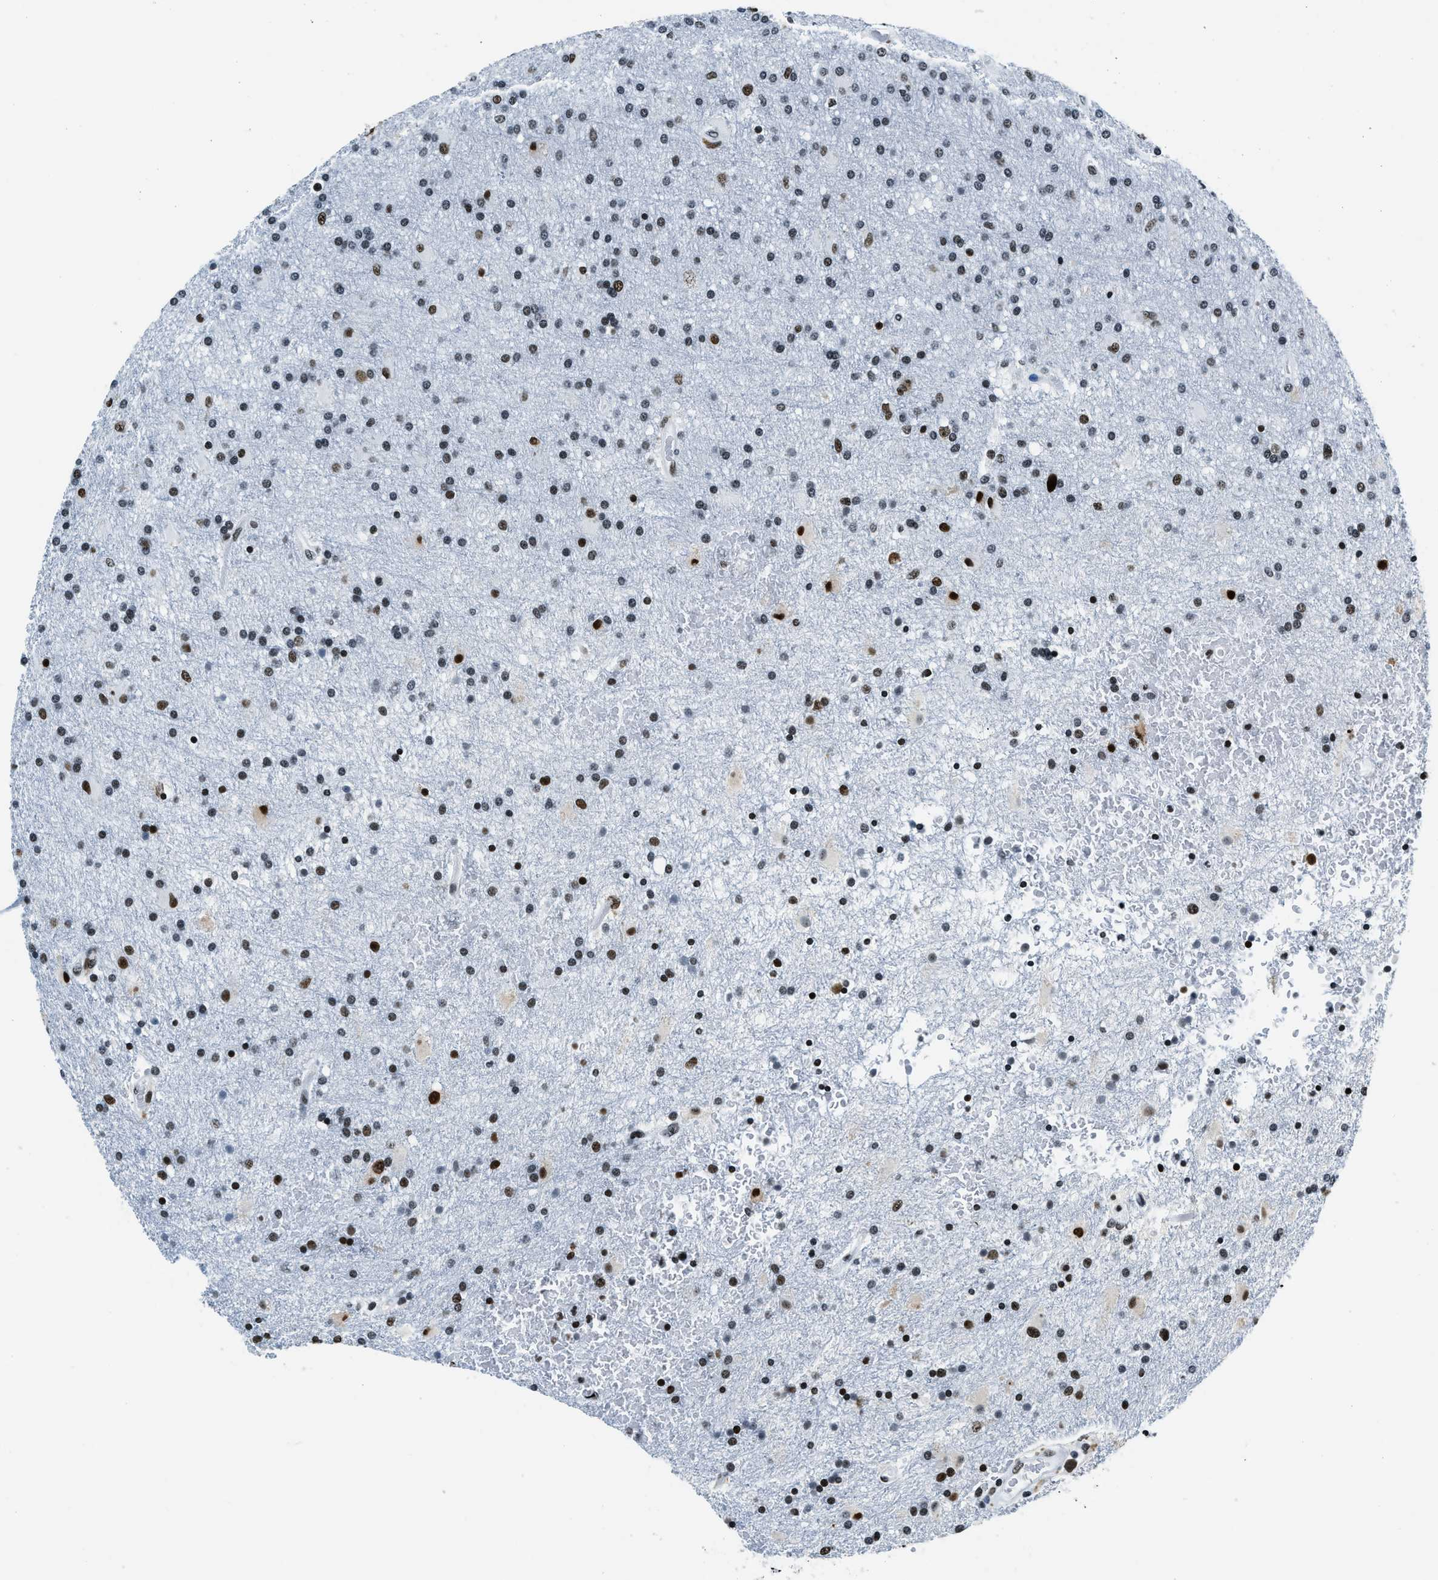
{"staining": {"intensity": "moderate", "quantity": ">75%", "location": "nuclear"}, "tissue": "glioma", "cell_type": "Tumor cells", "image_type": "cancer", "snomed": [{"axis": "morphology", "description": "Glioma, malignant, High grade"}, {"axis": "topography", "description": "Brain"}], "caption": "DAB immunohistochemical staining of glioma exhibits moderate nuclear protein positivity in about >75% of tumor cells.", "gene": "TOP1", "patient": {"sex": "male", "age": 72}}